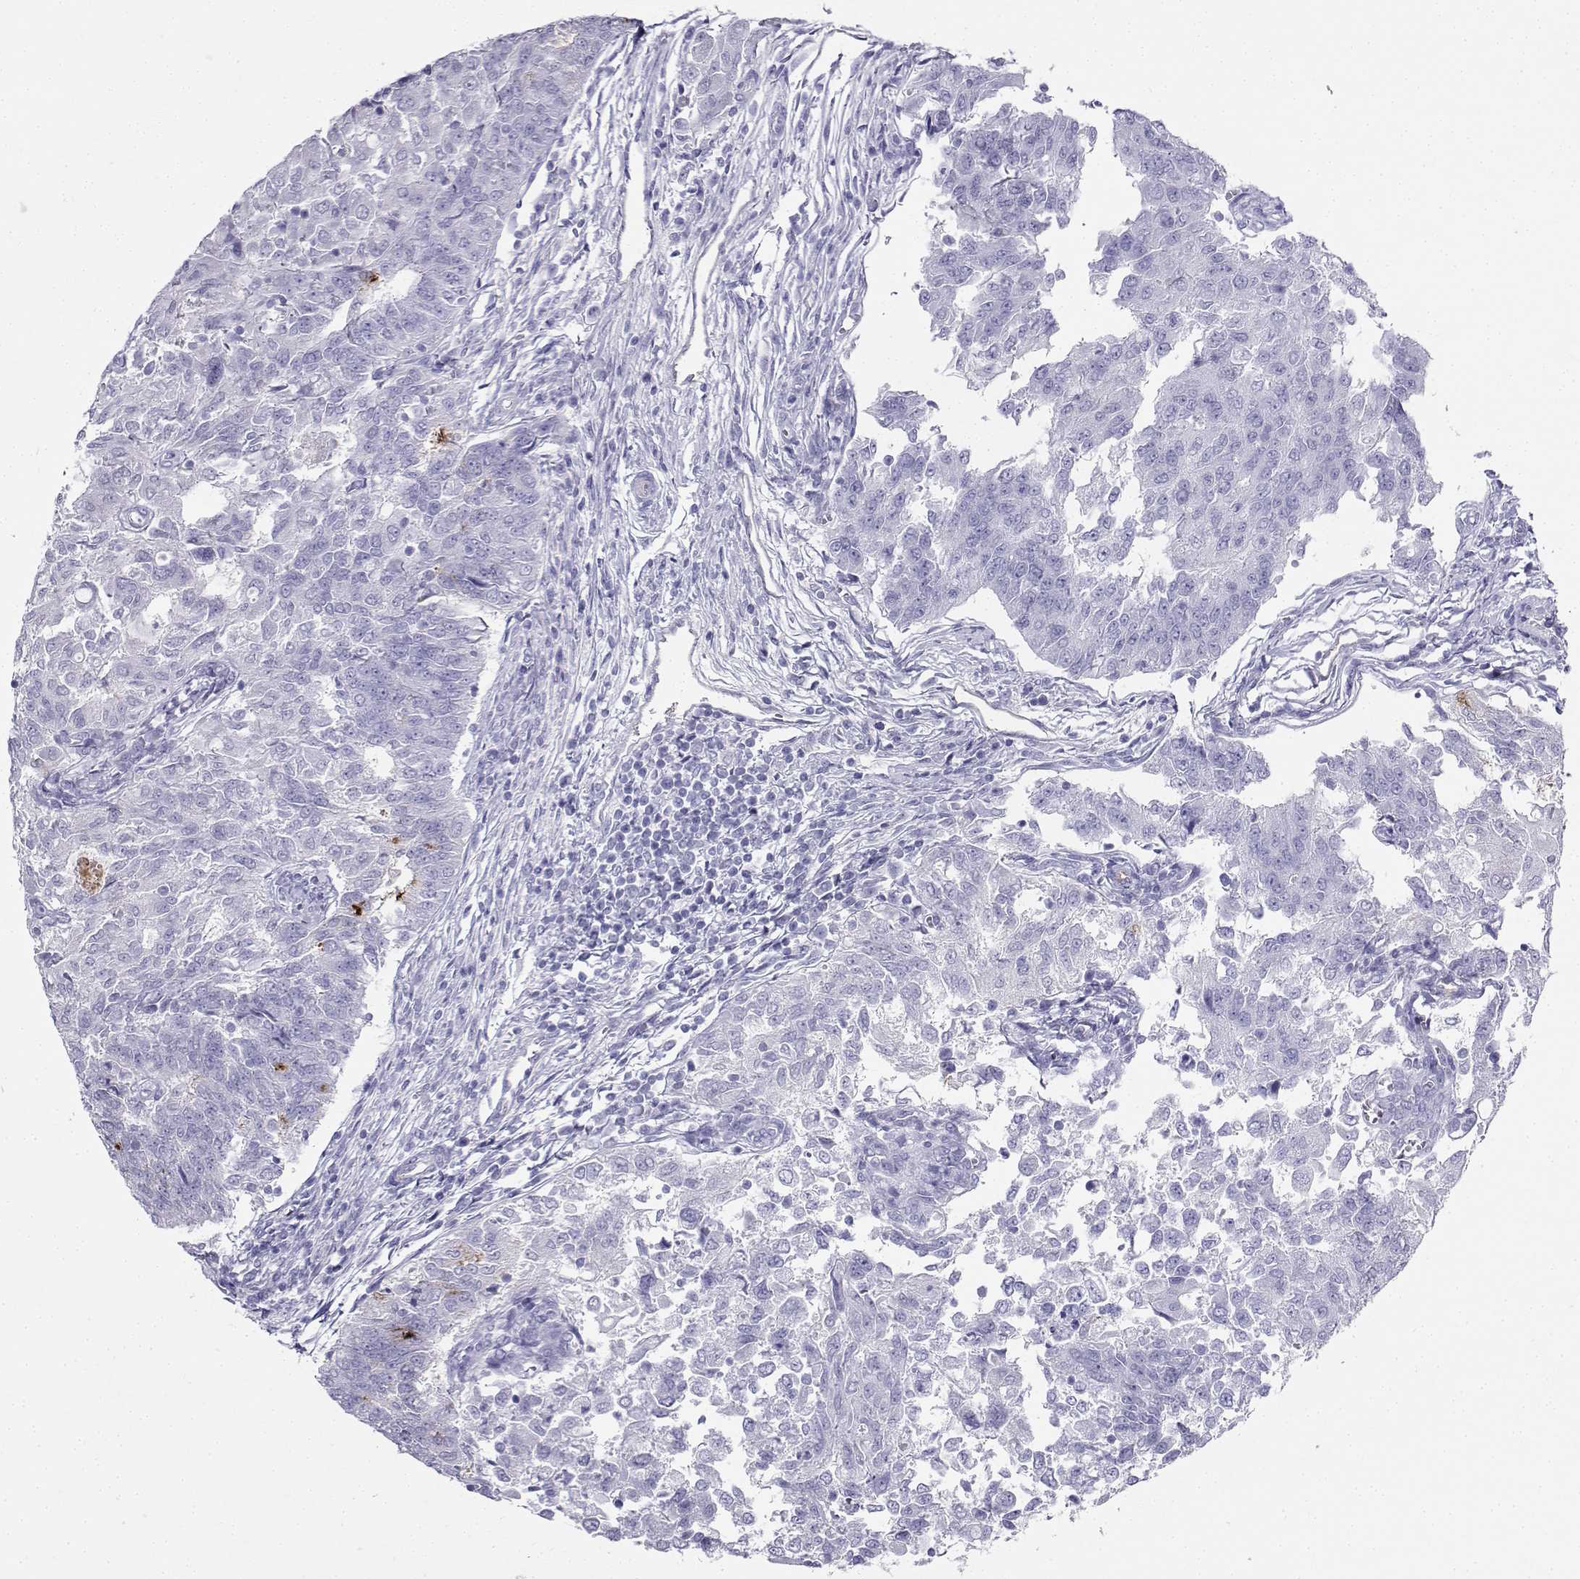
{"staining": {"intensity": "negative", "quantity": "none", "location": "none"}, "tissue": "endometrial cancer", "cell_type": "Tumor cells", "image_type": "cancer", "snomed": [{"axis": "morphology", "description": "Adenocarcinoma, NOS"}, {"axis": "topography", "description": "Endometrium"}], "caption": "Tumor cells show no significant protein positivity in endometrial adenocarcinoma.", "gene": "CD109", "patient": {"sex": "female", "age": 43}}